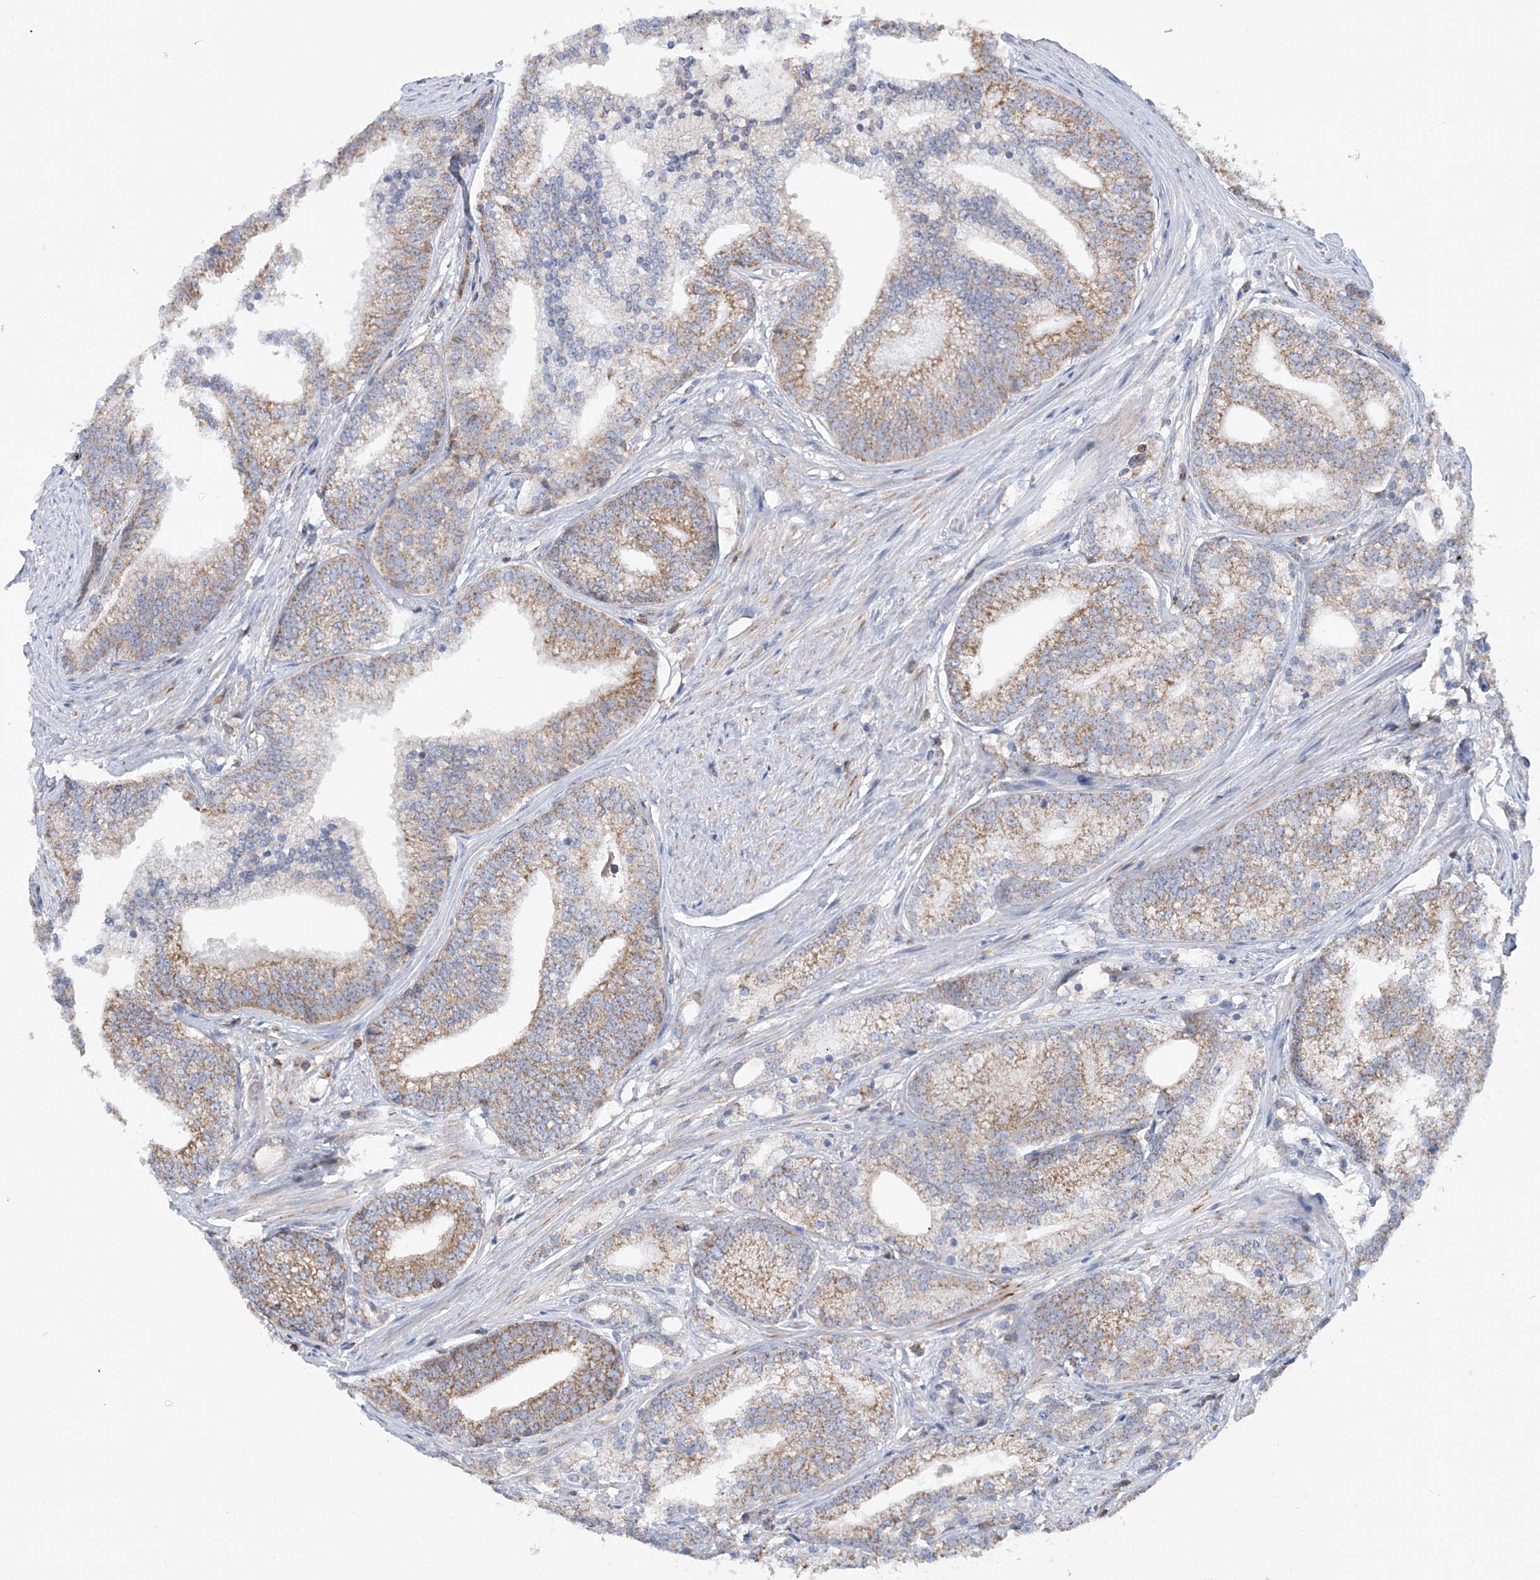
{"staining": {"intensity": "moderate", "quantity": ">75%", "location": "cytoplasmic/membranous"}, "tissue": "prostate cancer", "cell_type": "Tumor cells", "image_type": "cancer", "snomed": [{"axis": "morphology", "description": "Adenocarcinoma, Low grade"}, {"axis": "topography", "description": "Prostate"}], "caption": "This is a photomicrograph of immunohistochemistry staining of prostate cancer, which shows moderate positivity in the cytoplasmic/membranous of tumor cells.", "gene": "TTC32", "patient": {"sex": "male", "age": 71}}